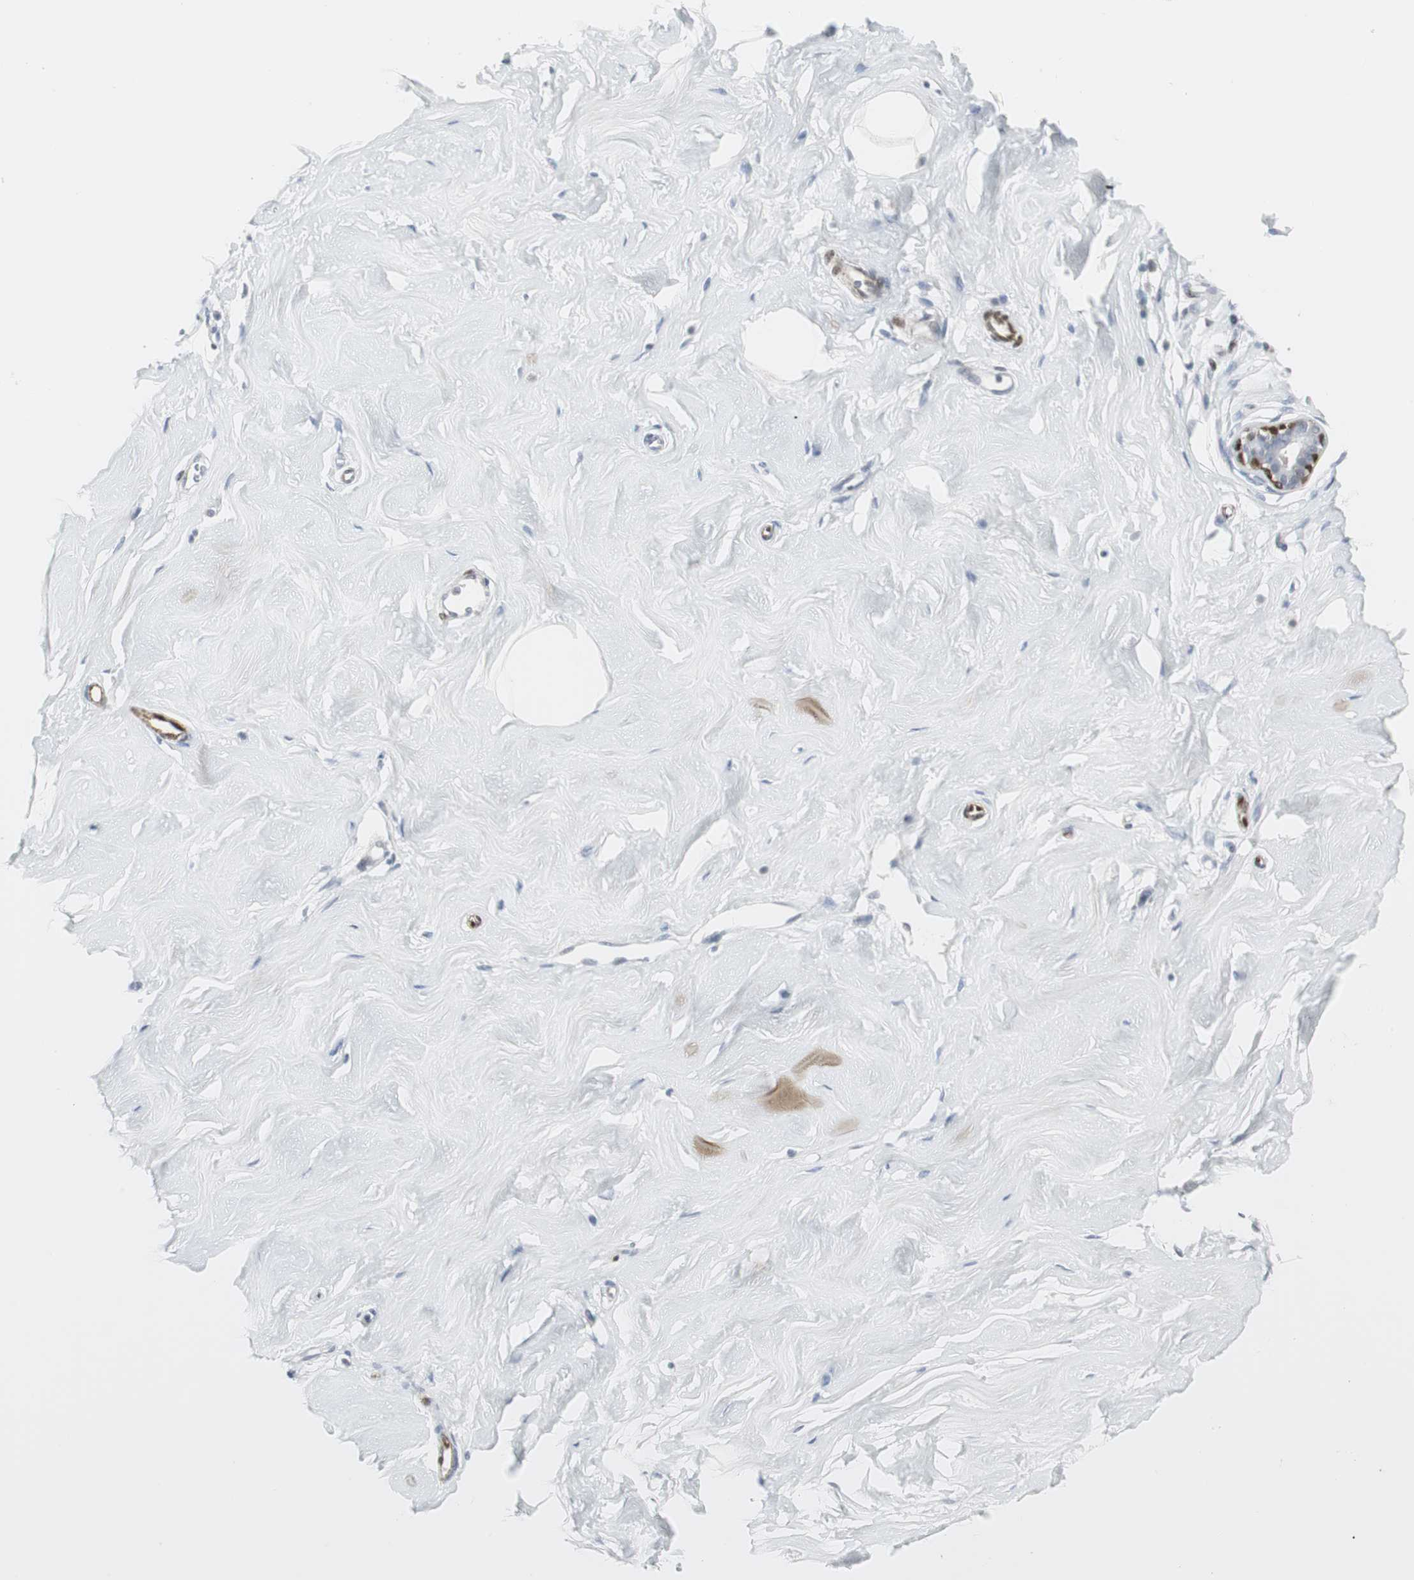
{"staining": {"intensity": "negative", "quantity": "none", "location": "none"}, "tissue": "breast", "cell_type": "Glandular cells", "image_type": "normal", "snomed": [{"axis": "morphology", "description": "Normal tissue, NOS"}, {"axis": "topography", "description": "Breast"}], "caption": "This is an immunohistochemistry histopathology image of benign human breast. There is no expression in glandular cells.", "gene": "PPP1R14A", "patient": {"sex": "female", "age": 23}}